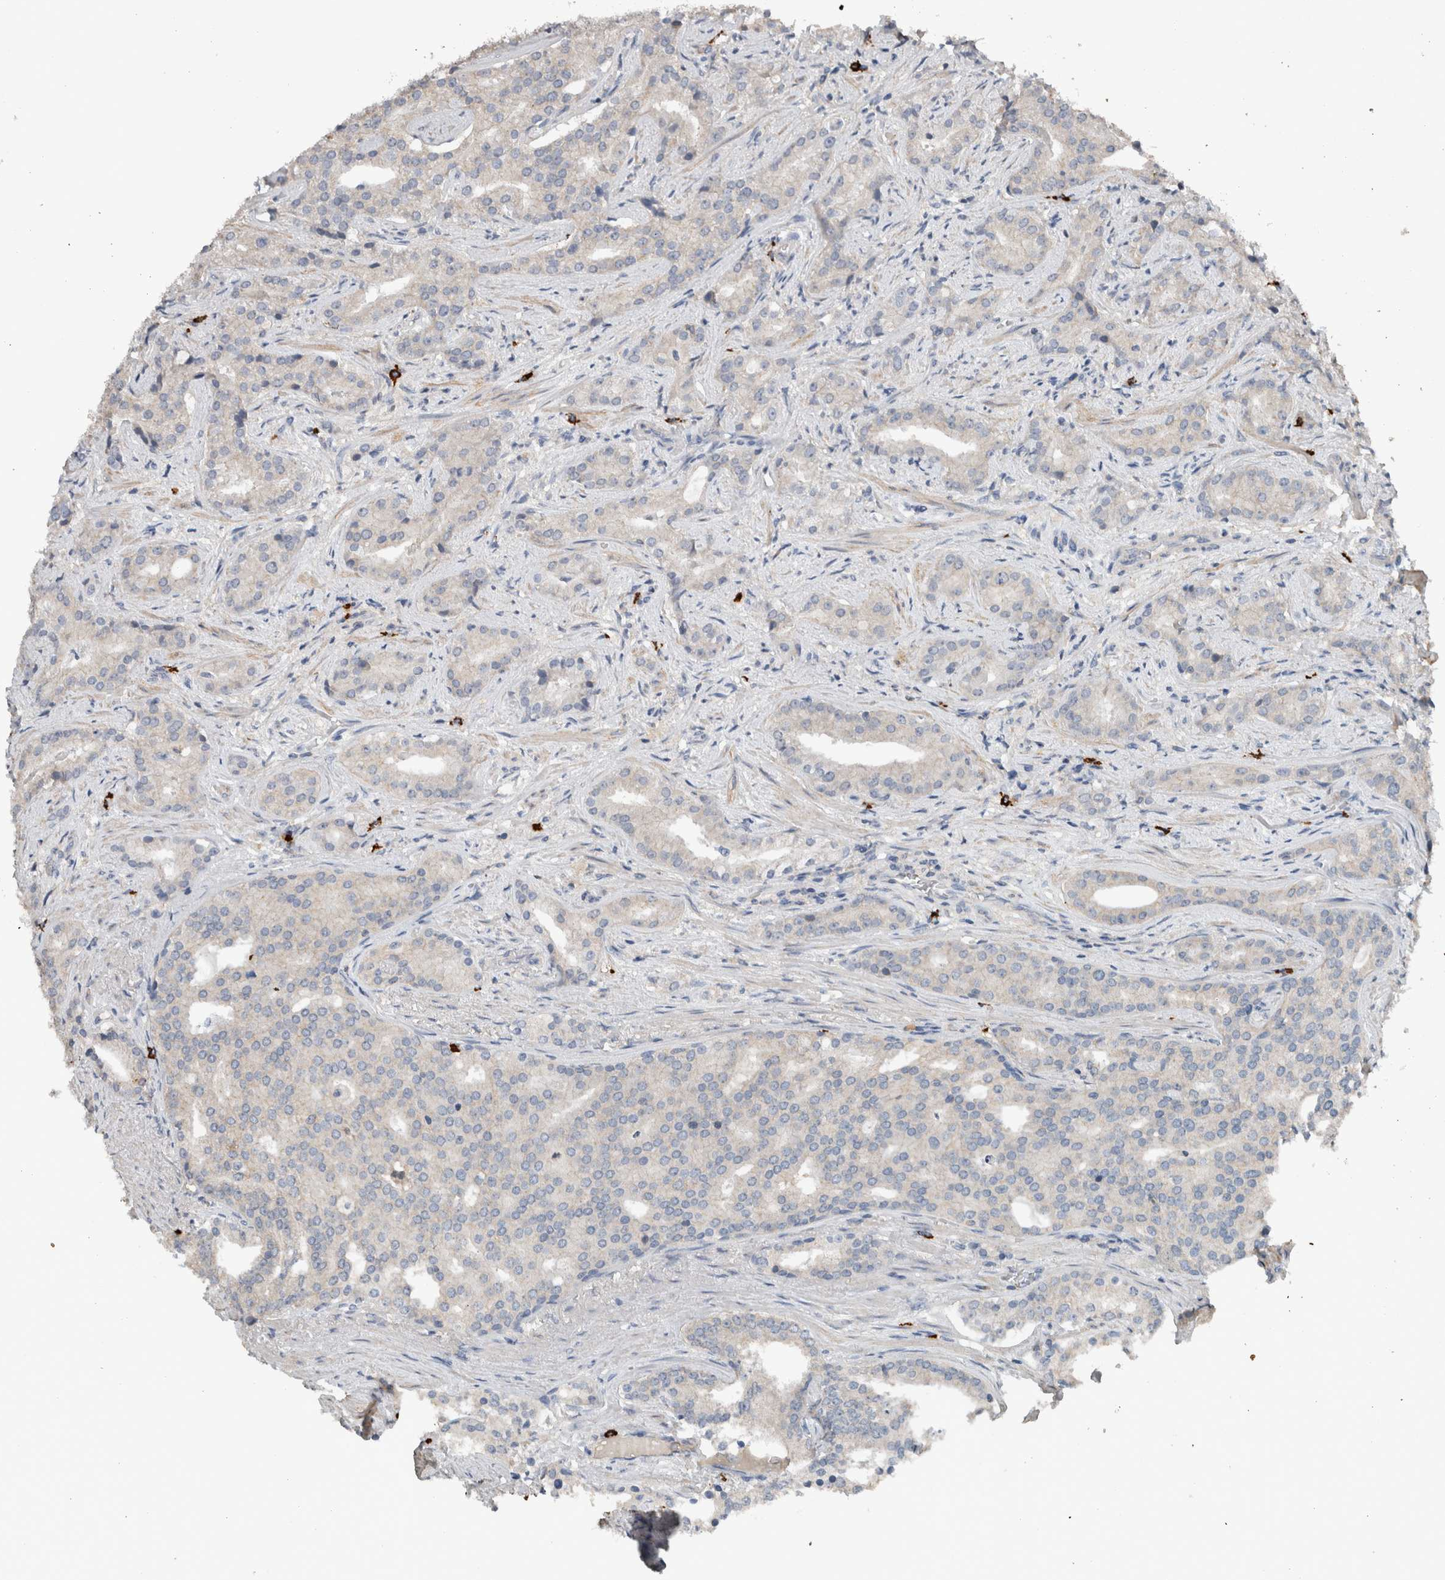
{"staining": {"intensity": "negative", "quantity": "none", "location": "none"}, "tissue": "prostate cancer", "cell_type": "Tumor cells", "image_type": "cancer", "snomed": [{"axis": "morphology", "description": "Adenocarcinoma, Low grade"}, {"axis": "topography", "description": "Prostate"}], "caption": "Prostate cancer (low-grade adenocarcinoma) stained for a protein using immunohistochemistry reveals no expression tumor cells.", "gene": "CRNN", "patient": {"sex": "male", "age": 67}}